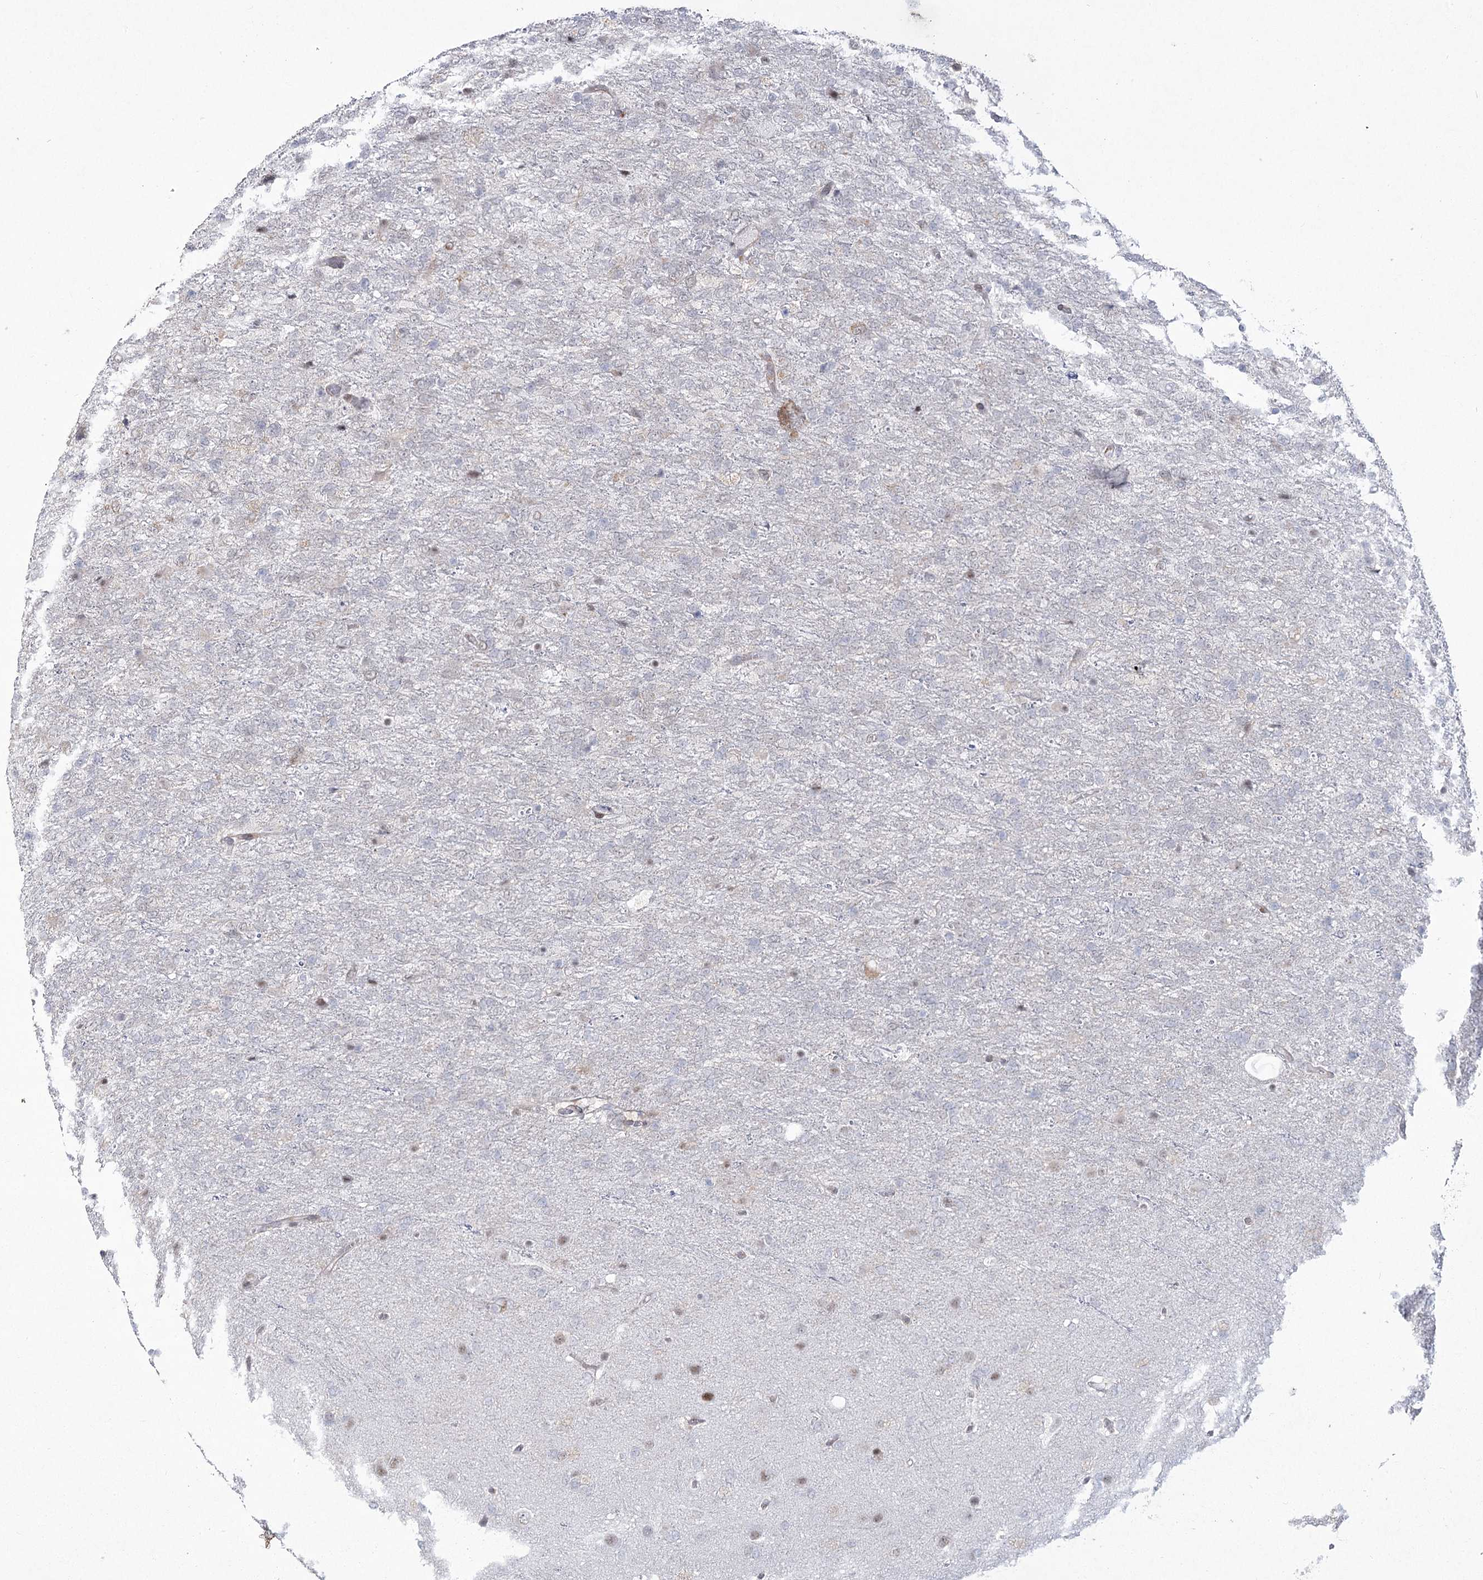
{"staining": {"intensity": "negative", "quantity": "none", "location": "none"}, "tissue": "glioma", "cell_type": "Tumor cells", "image_type": "cancer", "snomed": [{"axis": "morphology", "description": "Glioma, malignant, High grade"}, {"axis": "topography", "description": "Brain"}], "caption": "An immunohistochemistry micrograph of high-grade glioma (malignant) is shown. There is no staining in tumor cells of high-grade glioma (malignant). (DAB (3,3'-diaminobenzidine) IHC visualized using brightfield microscopy, high magnification).", "gene": "YBX3", "patient": {"sex": "female", "age": 74}}